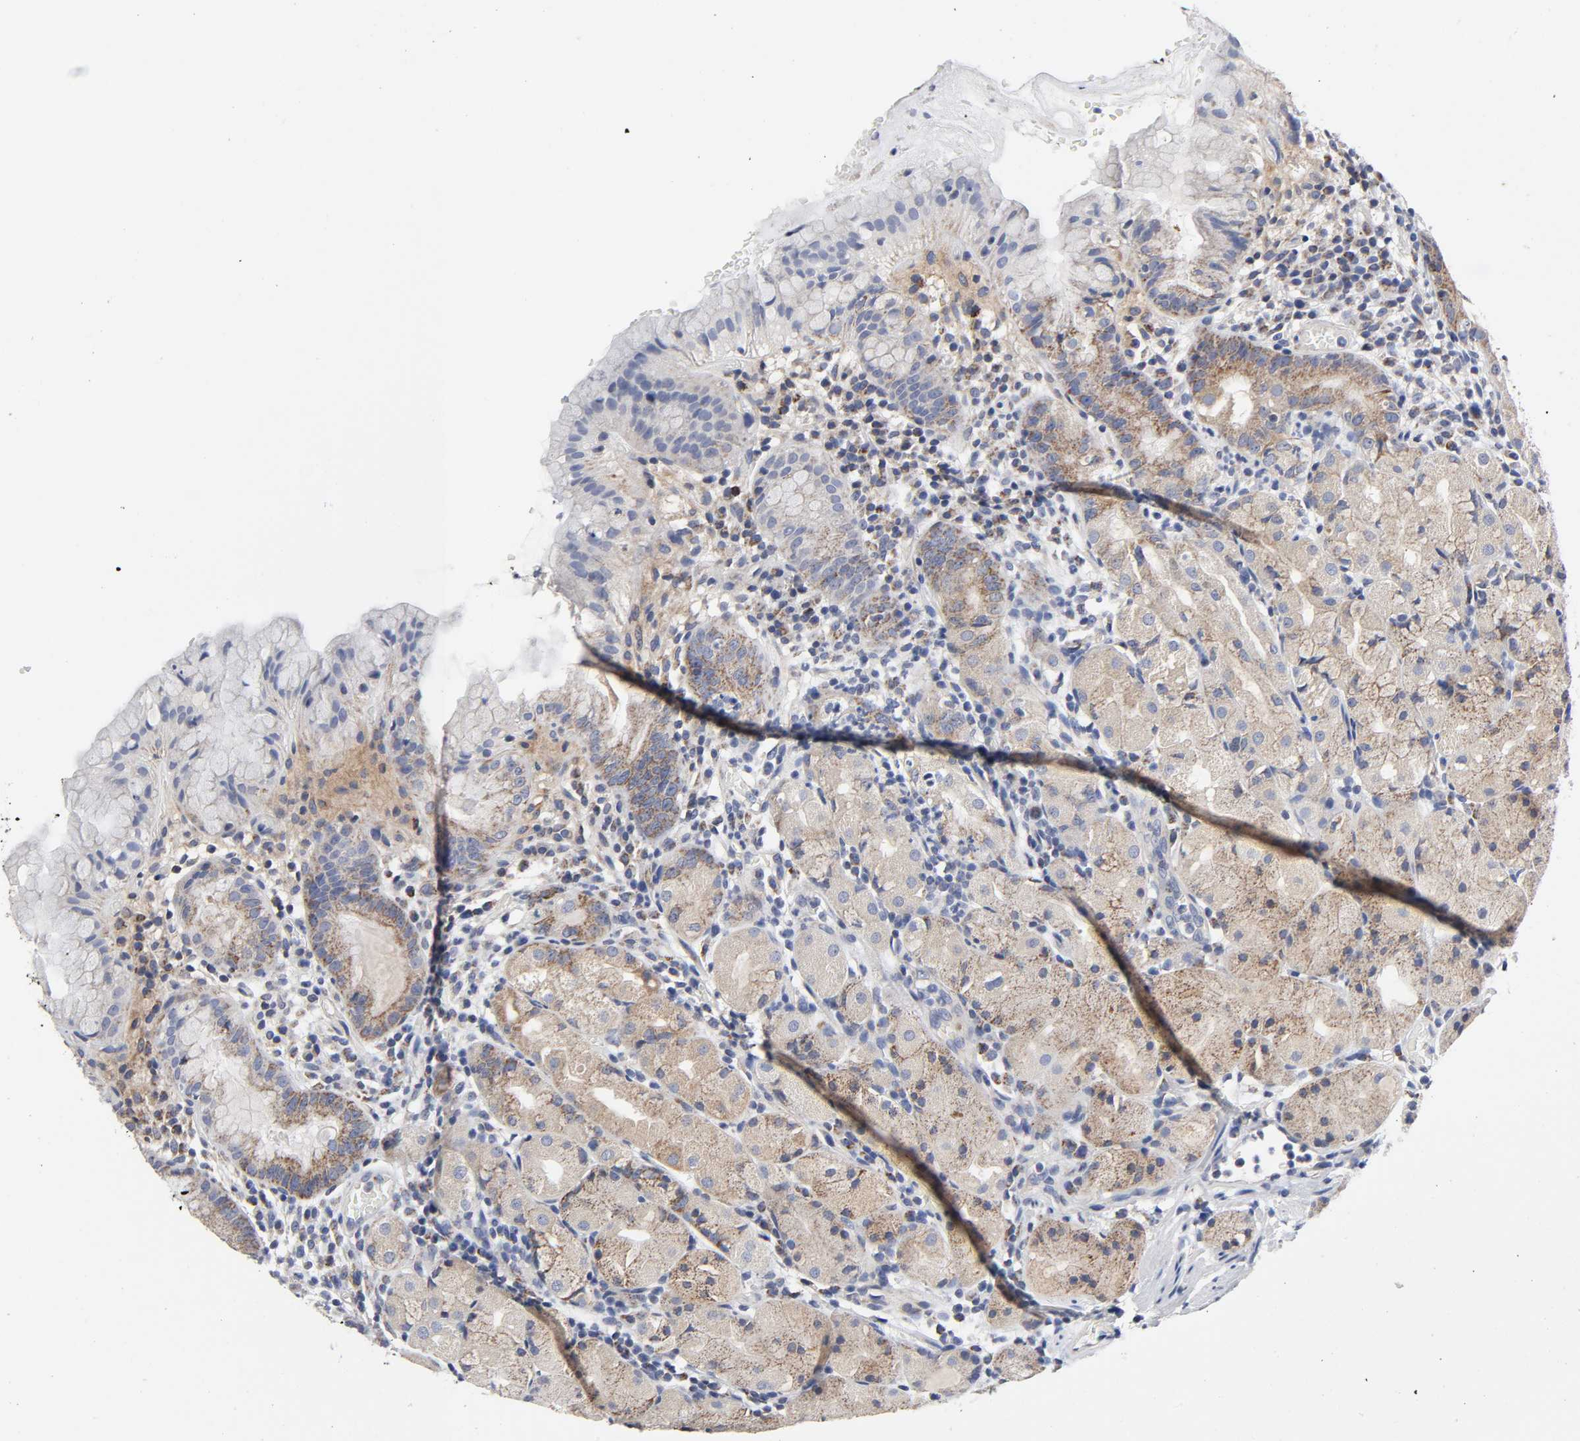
{"staining": {"intensity": "strong", "quantity": ">75%", "location": "cytoplasmic/membranous"}, "tissue": "stomach", "cell_type": "Glandular cells", "image_type": "normal", "snomed": [{"axis": "morphology", "description": "Normal tissue, NOS"}, {"axis": "topography", "description": "Stomach"}, {"axis": "topography", "description": "Stomach, lower"}], "caption": "Protein expression analysis of unremarkable human stomach reveals strong cytoplasmic/membranous expression in approximately >75% of glandular cells.", "gene": "AOPEP", "patient": {"sex": "female", "age": 75}}